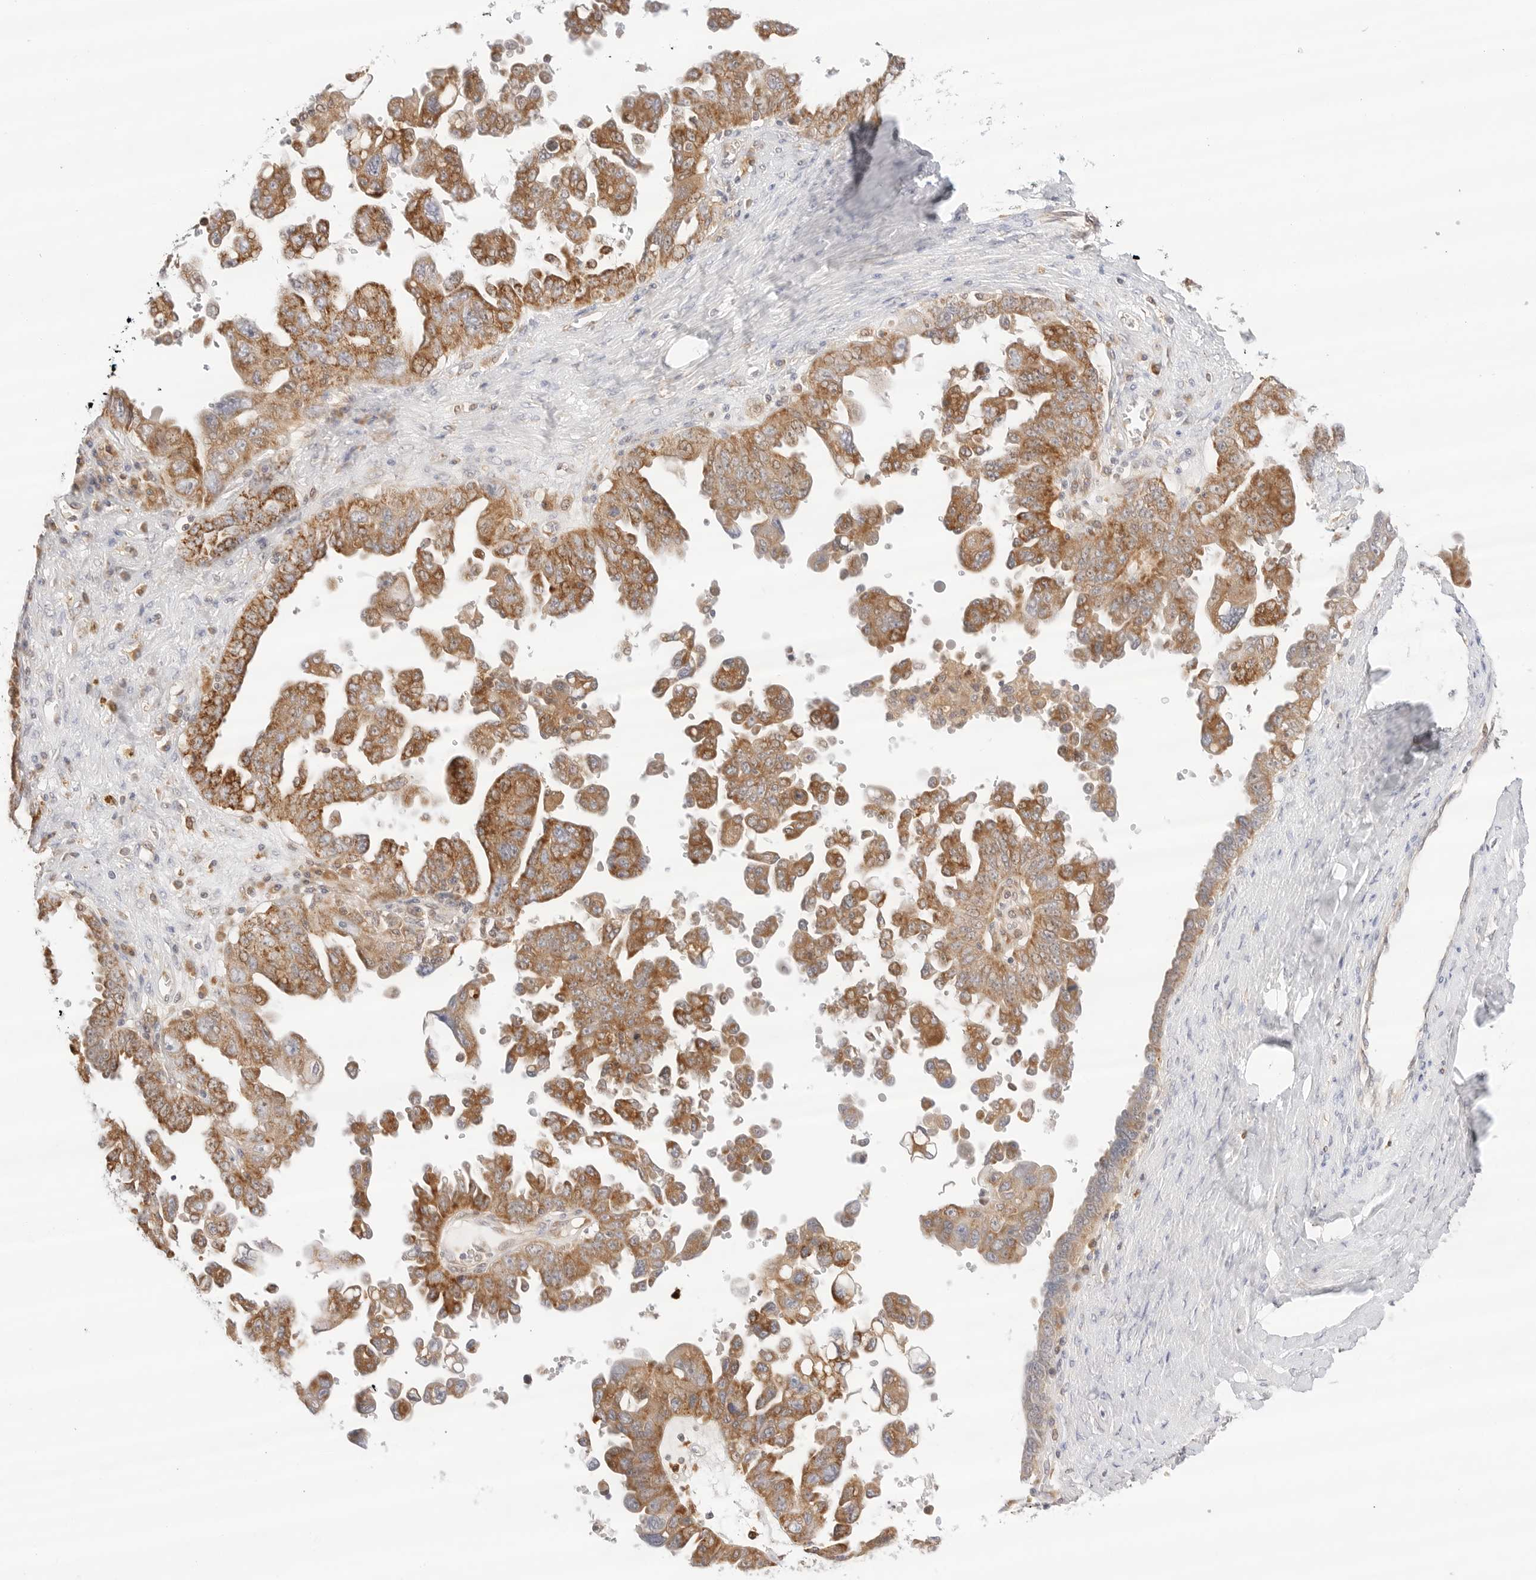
{"staining": {"intensity": "moderate", "quantity": ">75%", "location": "cytoplasmic/membranous"}, "tissue": "ovarian cancer", "cell_type": "Tumor cells", "image_type": "cancer", "snomed": [{"axis": "morphology", "description": "Carcinoma, endometroid"}, {"axis": "topography", "description": "Ovary"}], "caption": "Brown immunohistochemical staining in human ovarian endometroid carcinoma reveals moderate cytoplasmic/membranous expression in approximately >75% of tumor cells.", "gene": "ERO1B", "patient": {"sex": "female", "age": 62}}